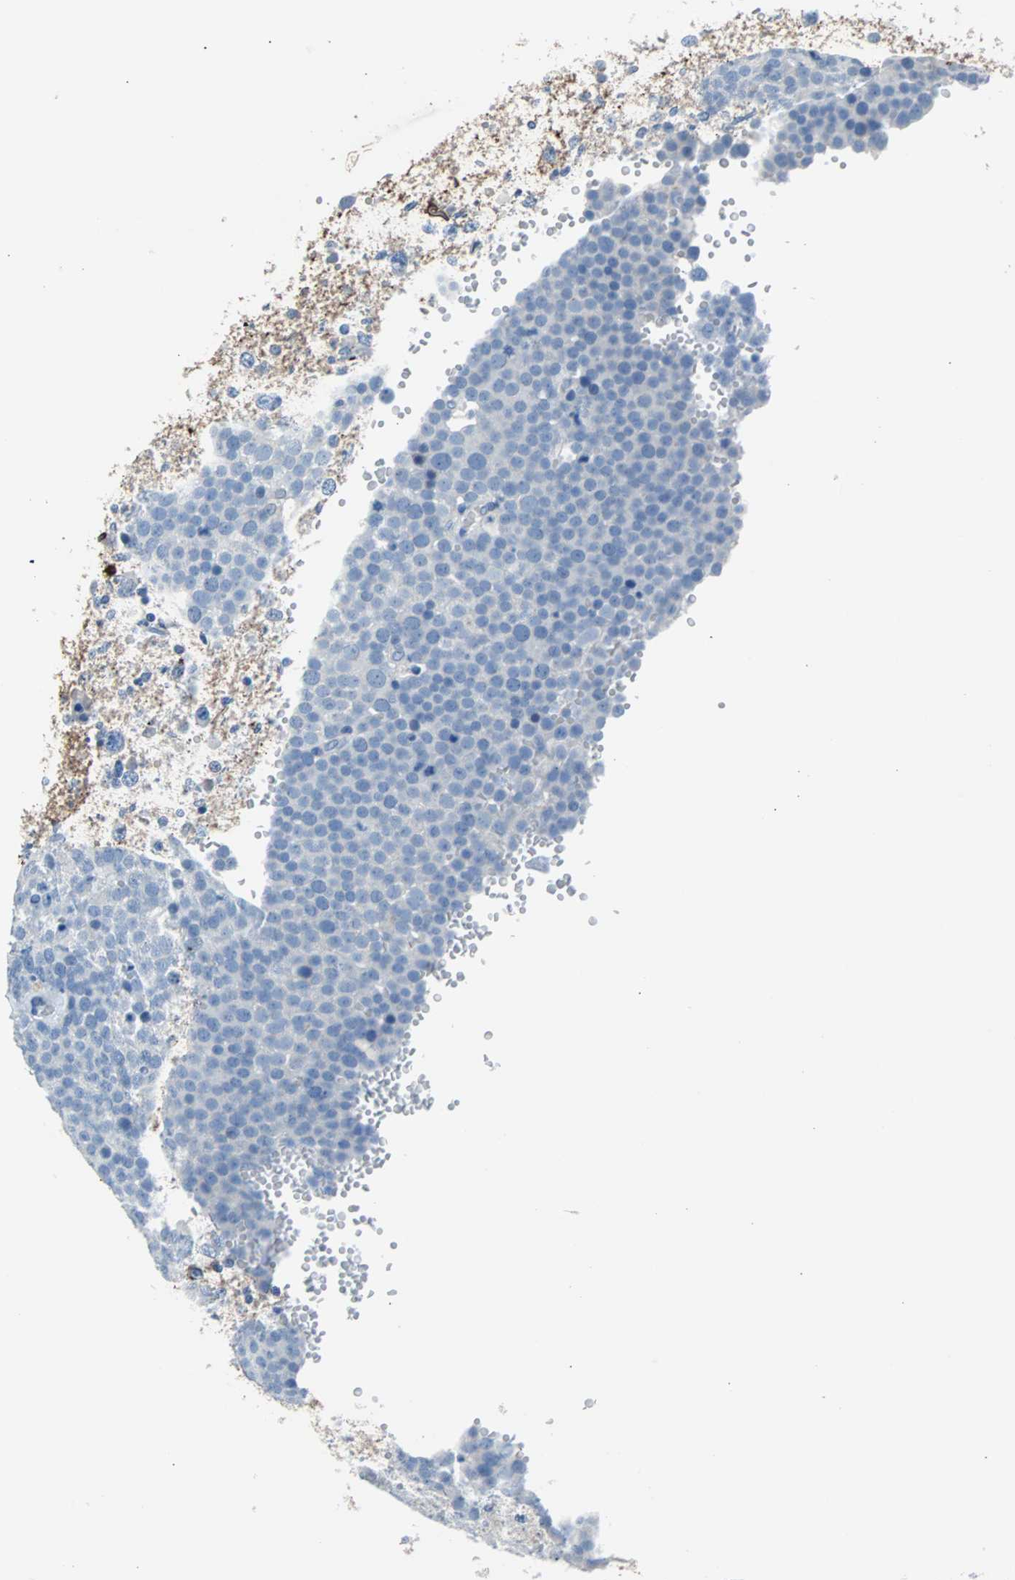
{"staining": {"intensity": "negative", "quantity": "none", "location": "none"}, "tissue": "testis cancer", "cell_type": "Tumor cells", "image_type": "cancer", "snomed": [{"axis": "morphology", "description": "Seminoma, NOS"}, {"axis": "topography", "description": "Testis"}], "caption": "This is an IHC photomicrograph of testis cancer. There is no staining in tumor cells.", "gene": "KRT7", "patient": {"sex": "male", "age": 71}}